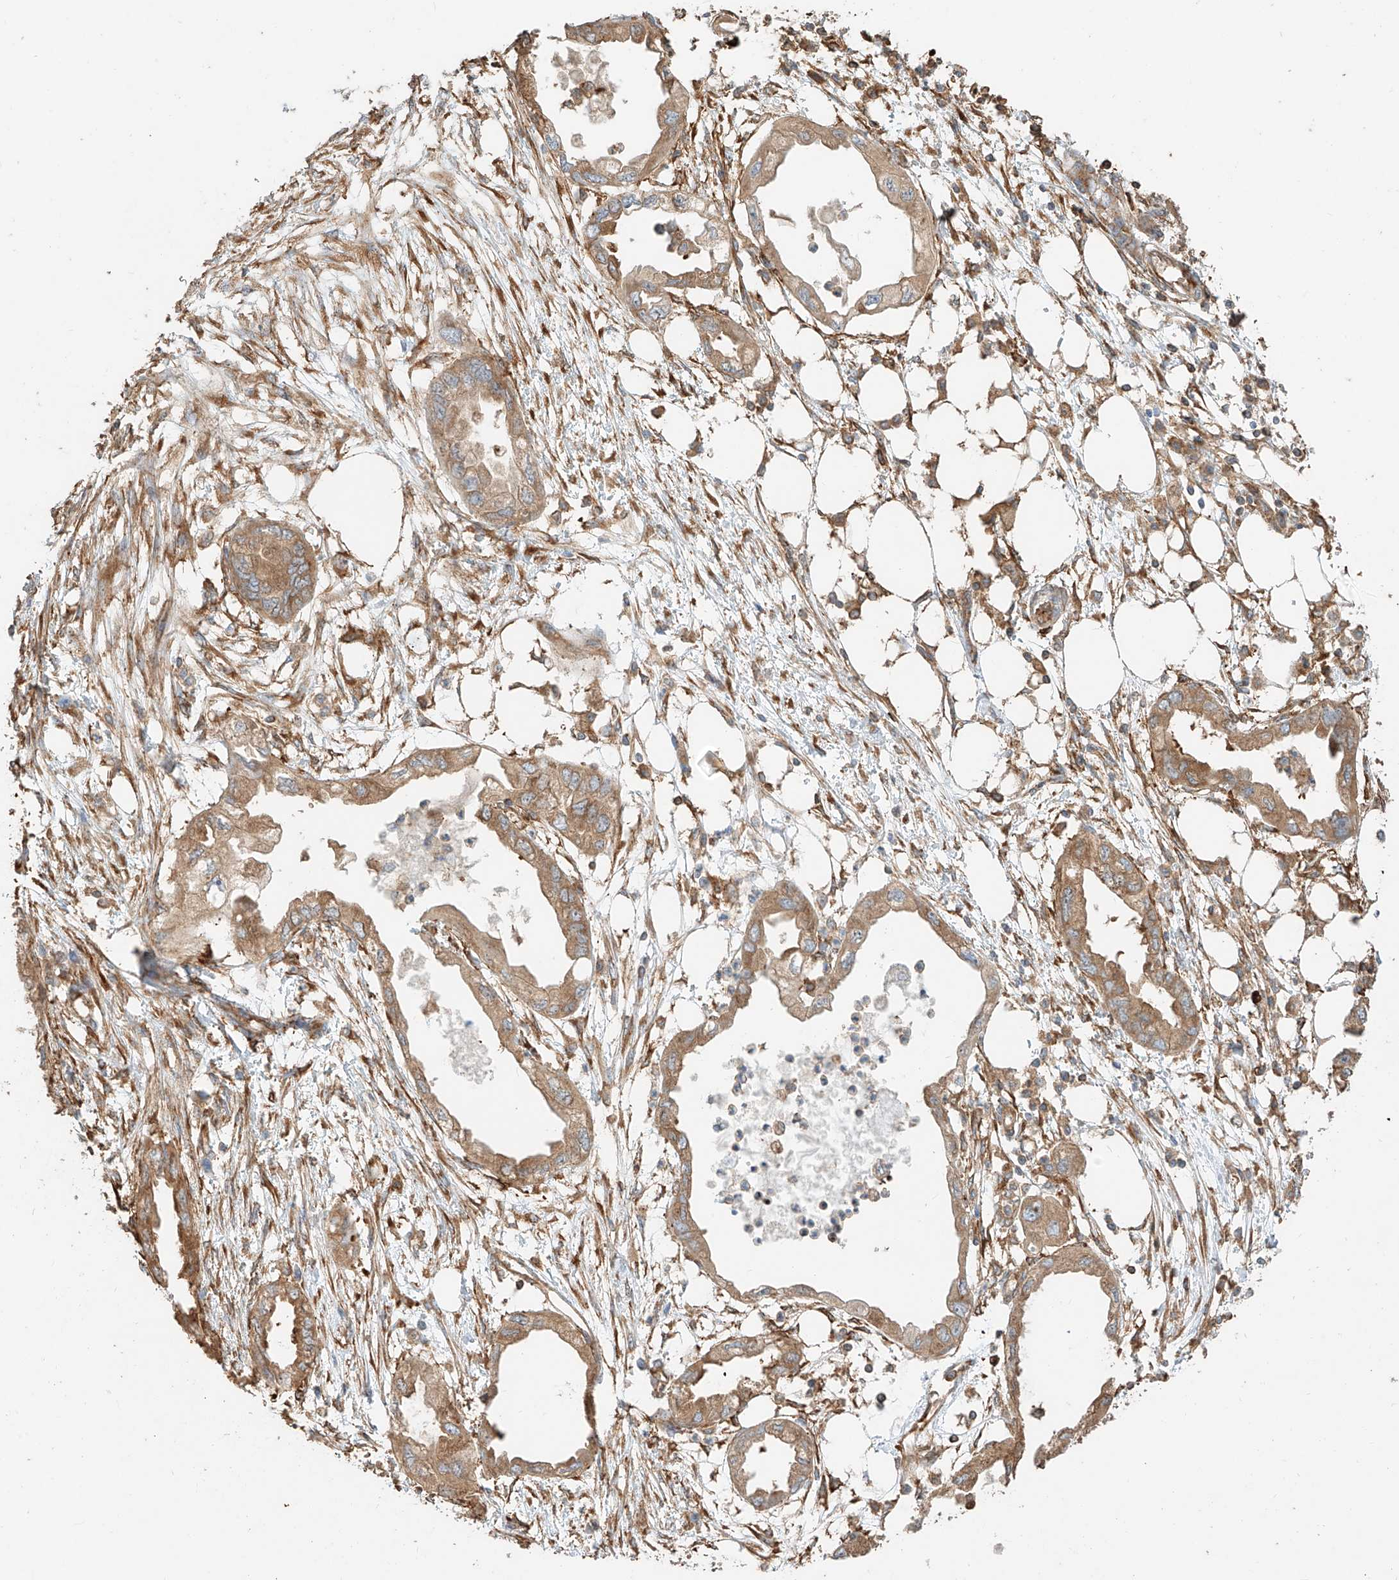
{"staining": {"intensity": "moderate", "quantity": ">75%", "location": "cytoplasmic/membranous"}, "tissue": "endometrial cancer", "cell_type": "Tumor cells", "image_type": "cancer", "snomed": [{"axis": "morphology", "description": "Adenocarcinoma, NOS"}, {"axis": "morphology", "description": "Adenocarcinoma, metastatic, NOS"}, {"axis": "topography", "description": "Adipose tissue"}, {"axis": "topography", "description": "Endometrium"}], "caption": "Human endometrial metastatic adenocarcinoma stained for a protein (brown) reveals moderate cytoplasmic/membranous positive positivity in about >75% of tumor cells.", "gene": "SNX9", "patient": {"sex": "female", "age": 67}}